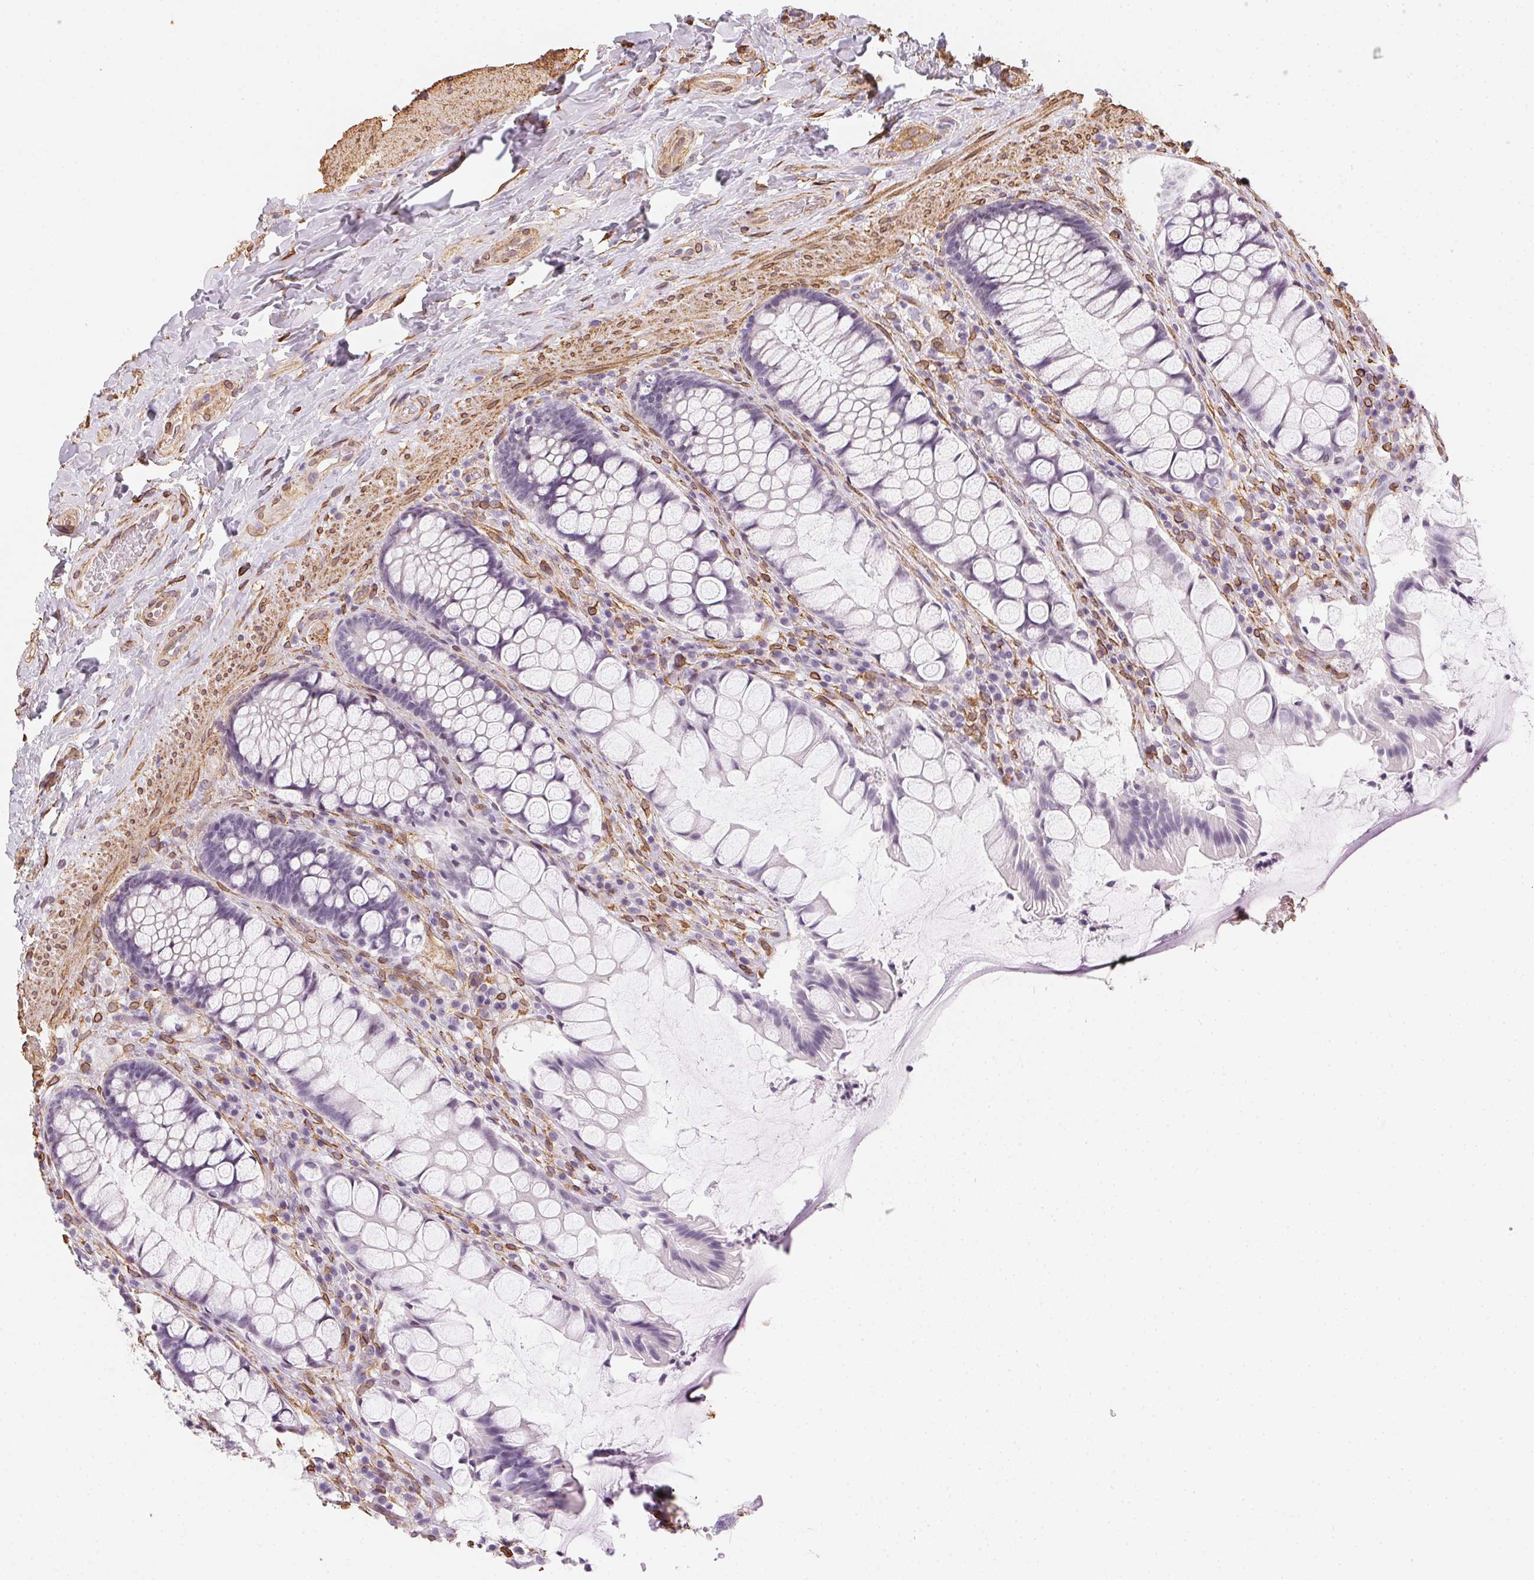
{"staining": {"intensity": "negative", "quantity": "none", "location": "none"}, "tissue": "rectum", "cell_type": "Glandular cells", "image_type": "normal", "snomed": [{"axis": "morphology", "description": "Normal tissue, NOS"}, {"axis": "topography", "description": "Rectum"}], "caption": "This is a photomicrograph of immunohistochemistry (IHC) staining of unremarkable rectum, which shows no positivity in glandular cells. (Immunohistochemistry (ihc), brightfield microscopy, high magnification).", "gene": "RSBN1", "patient": {"sex": "female", "age": 58}}